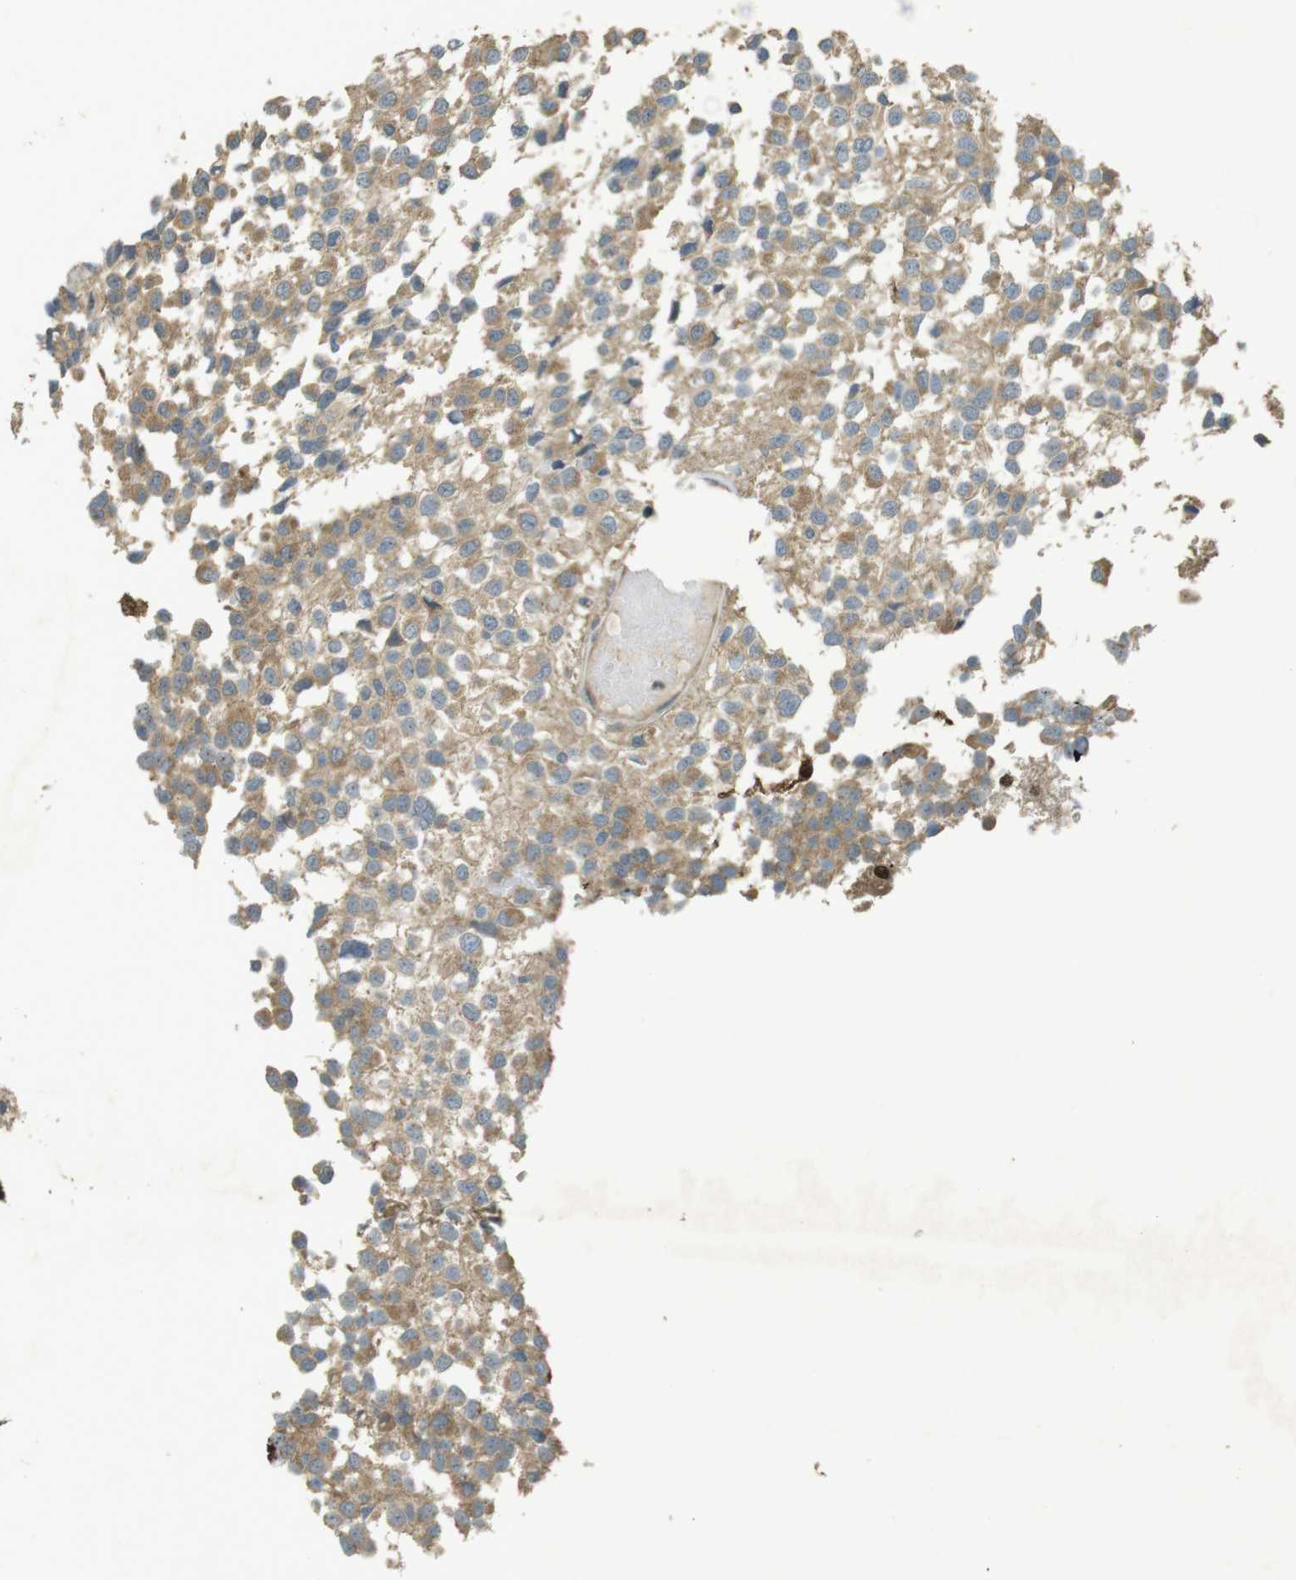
{"staining": {"intensity": "moderate", "quantity": ">75%", "location": "cytoplasmic/membranous"}, "tissue": "glioma", "cell_type": "Tumor cells", "image_type": "cancer", "snomed": [{"axis": "morphology", "description": "Glioma, malignant, High grade"}, {"axis": "topography", "description": "Brain"}], "caption": "Malignant glioma (high-grade) stained for a protein displays moderate cytoplasmic/membranous positivity in tumor cells. (Stains: DAB in brown, nuclei in blue, Microscopy: brightfield microscopy at high magnification).", "gene": "ZDHHC20", "patient": {"sex": "male", "age": 32}}